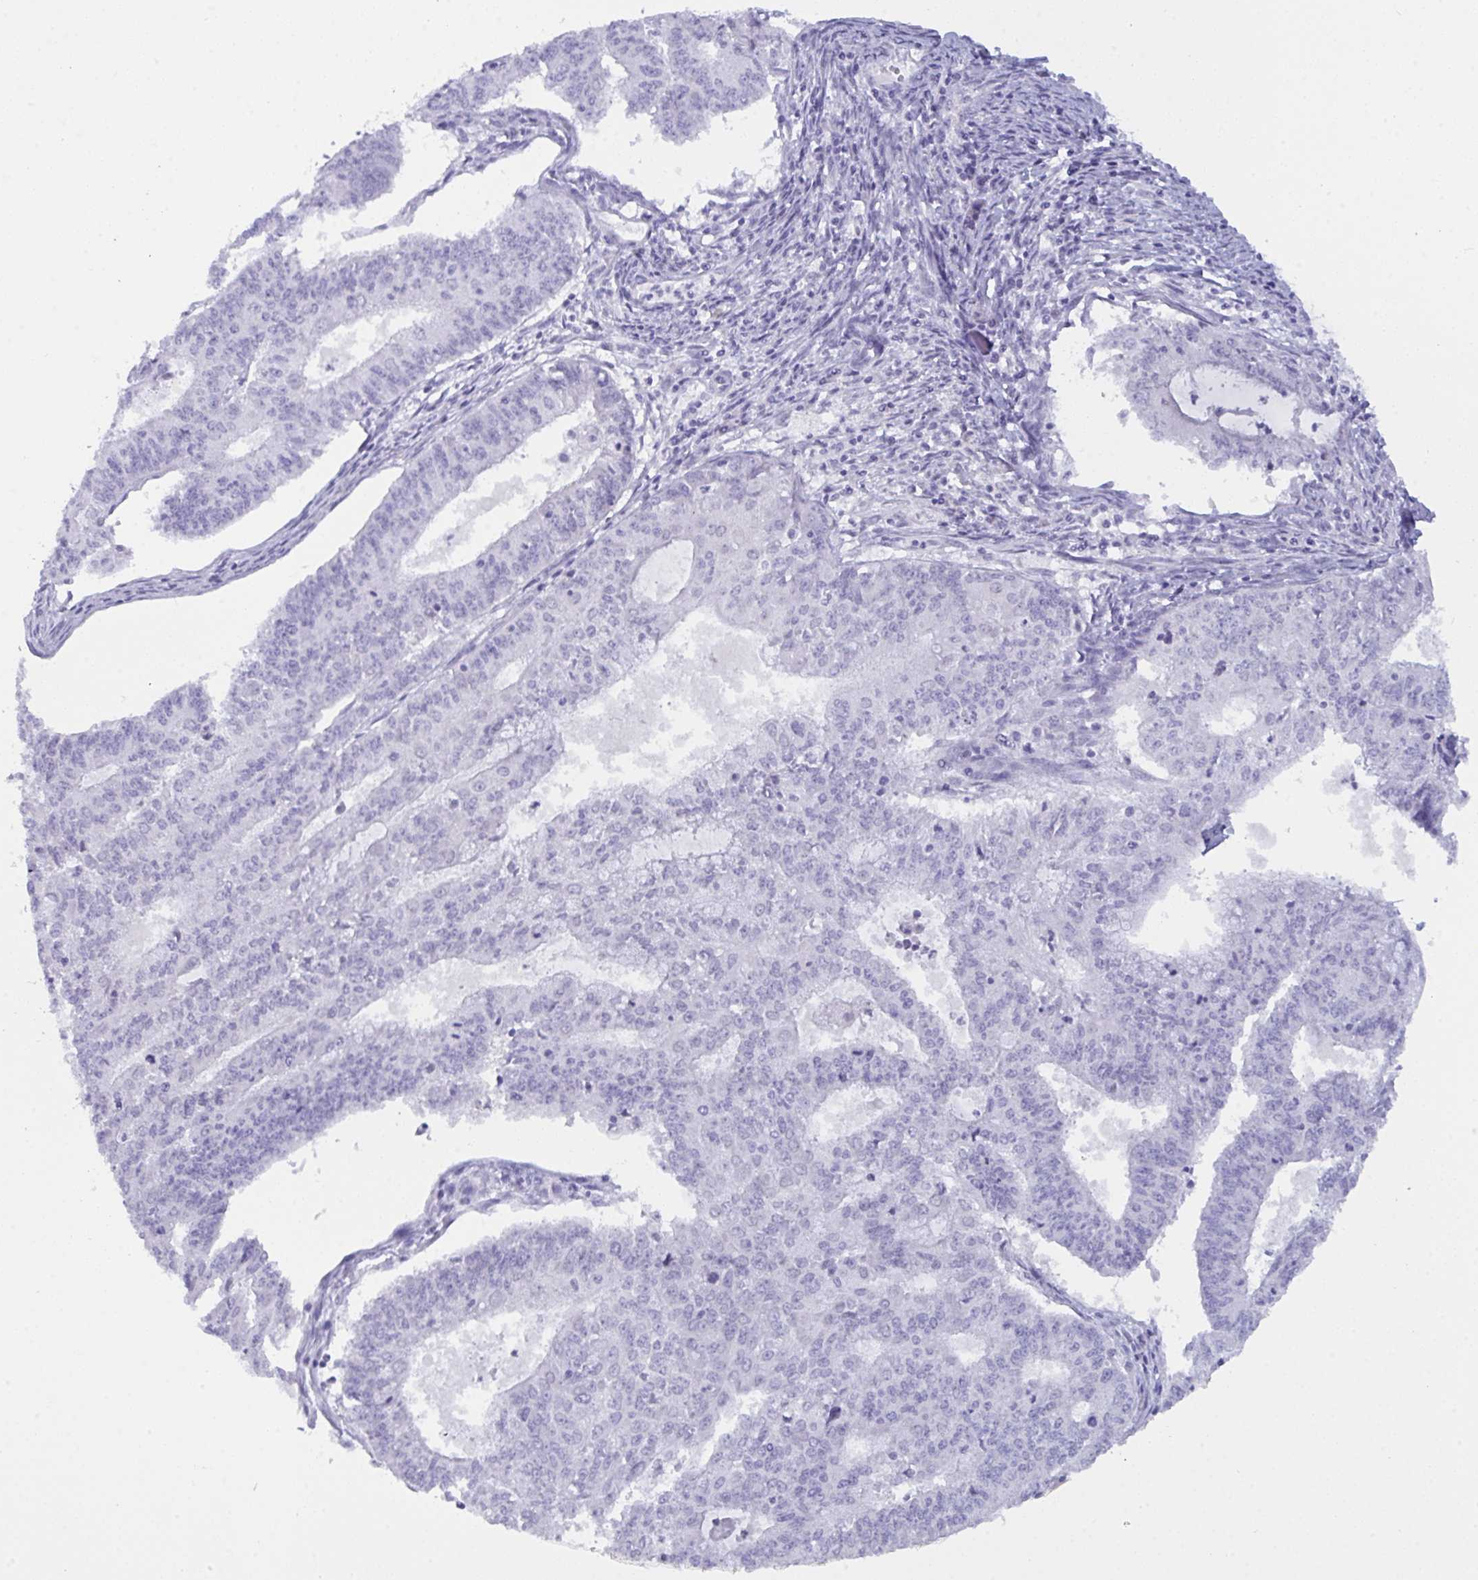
{"staining": {"intensity": "negative", "quantity": "none", "location": "none"}, "tissue": "endometrial cancer", "cell_type": "Tumor cells", "image_type": "cancer", "snomed": [{"axis": "morphology", "description": "Adenocarcinoma, NOS"}, {"axis": "topography", "description": "Endometrium"}], "caption": "Endometrial cancer (adenocarcinoma) stained for a protein using IHC demonstrates no staining tumor cells.", "gene": "PRDM9", "patient": {"sex": "female", "age": 61}}